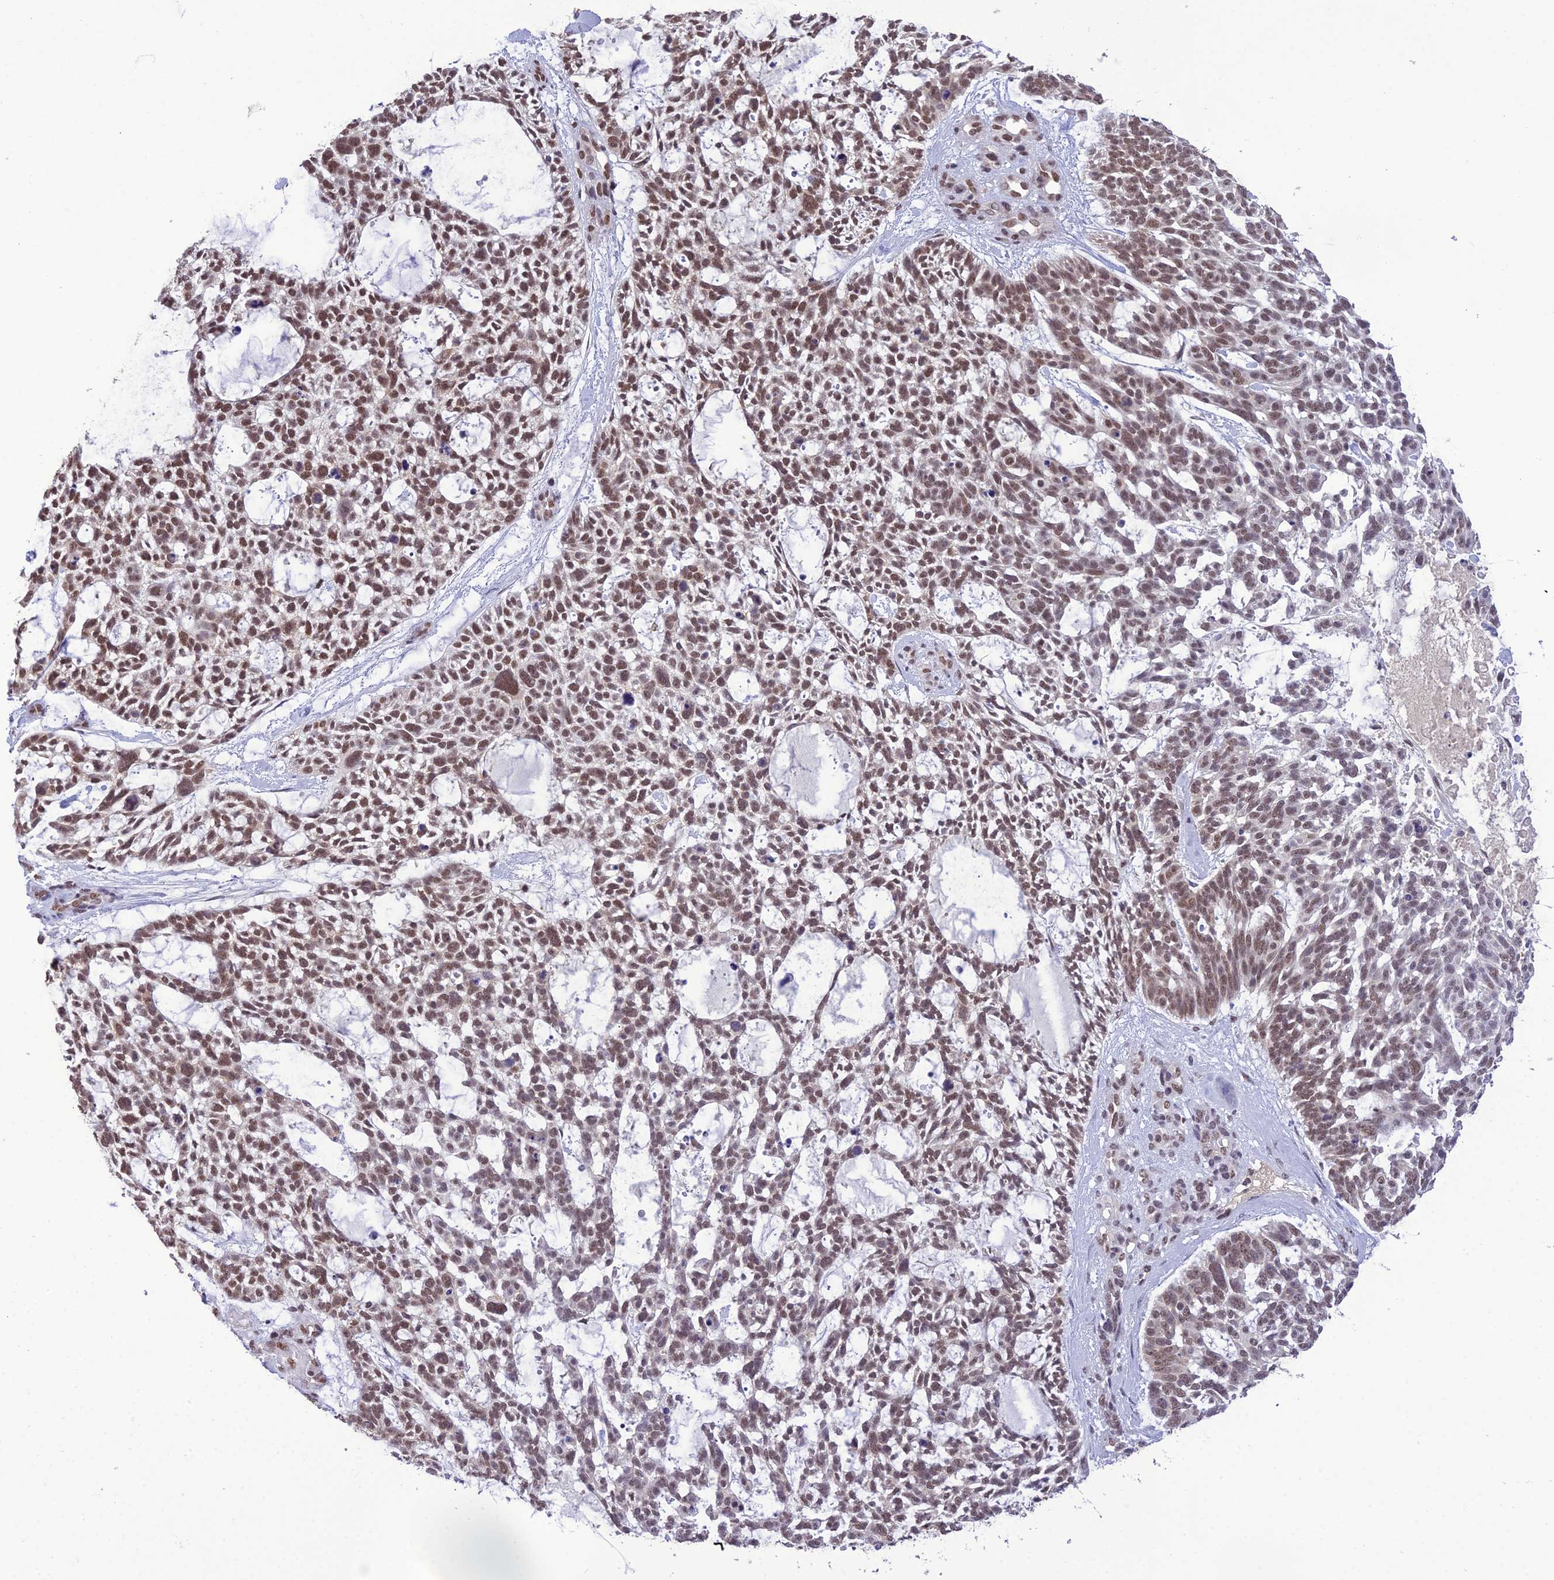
{"staining": {"intensity": "moderate", "quantity": ">75%", "location": "nuclear"}, "tissue": "skin cancer", "cell_type": "Tumor cells", "image_type": "cancer", "snomed": [{"axis": "morphology", "description": "Basal cell carcinoma"}, {"axis": "topography", "description": "Skin"}], "caption": "A photomicrograph of skin cancer (basal cell carcinoma) stained for a protein displays moderate nuclear brown staining in tumor cells.", "gene": "SH3RF3", "patient": {"sex": "male", "age": 88}}